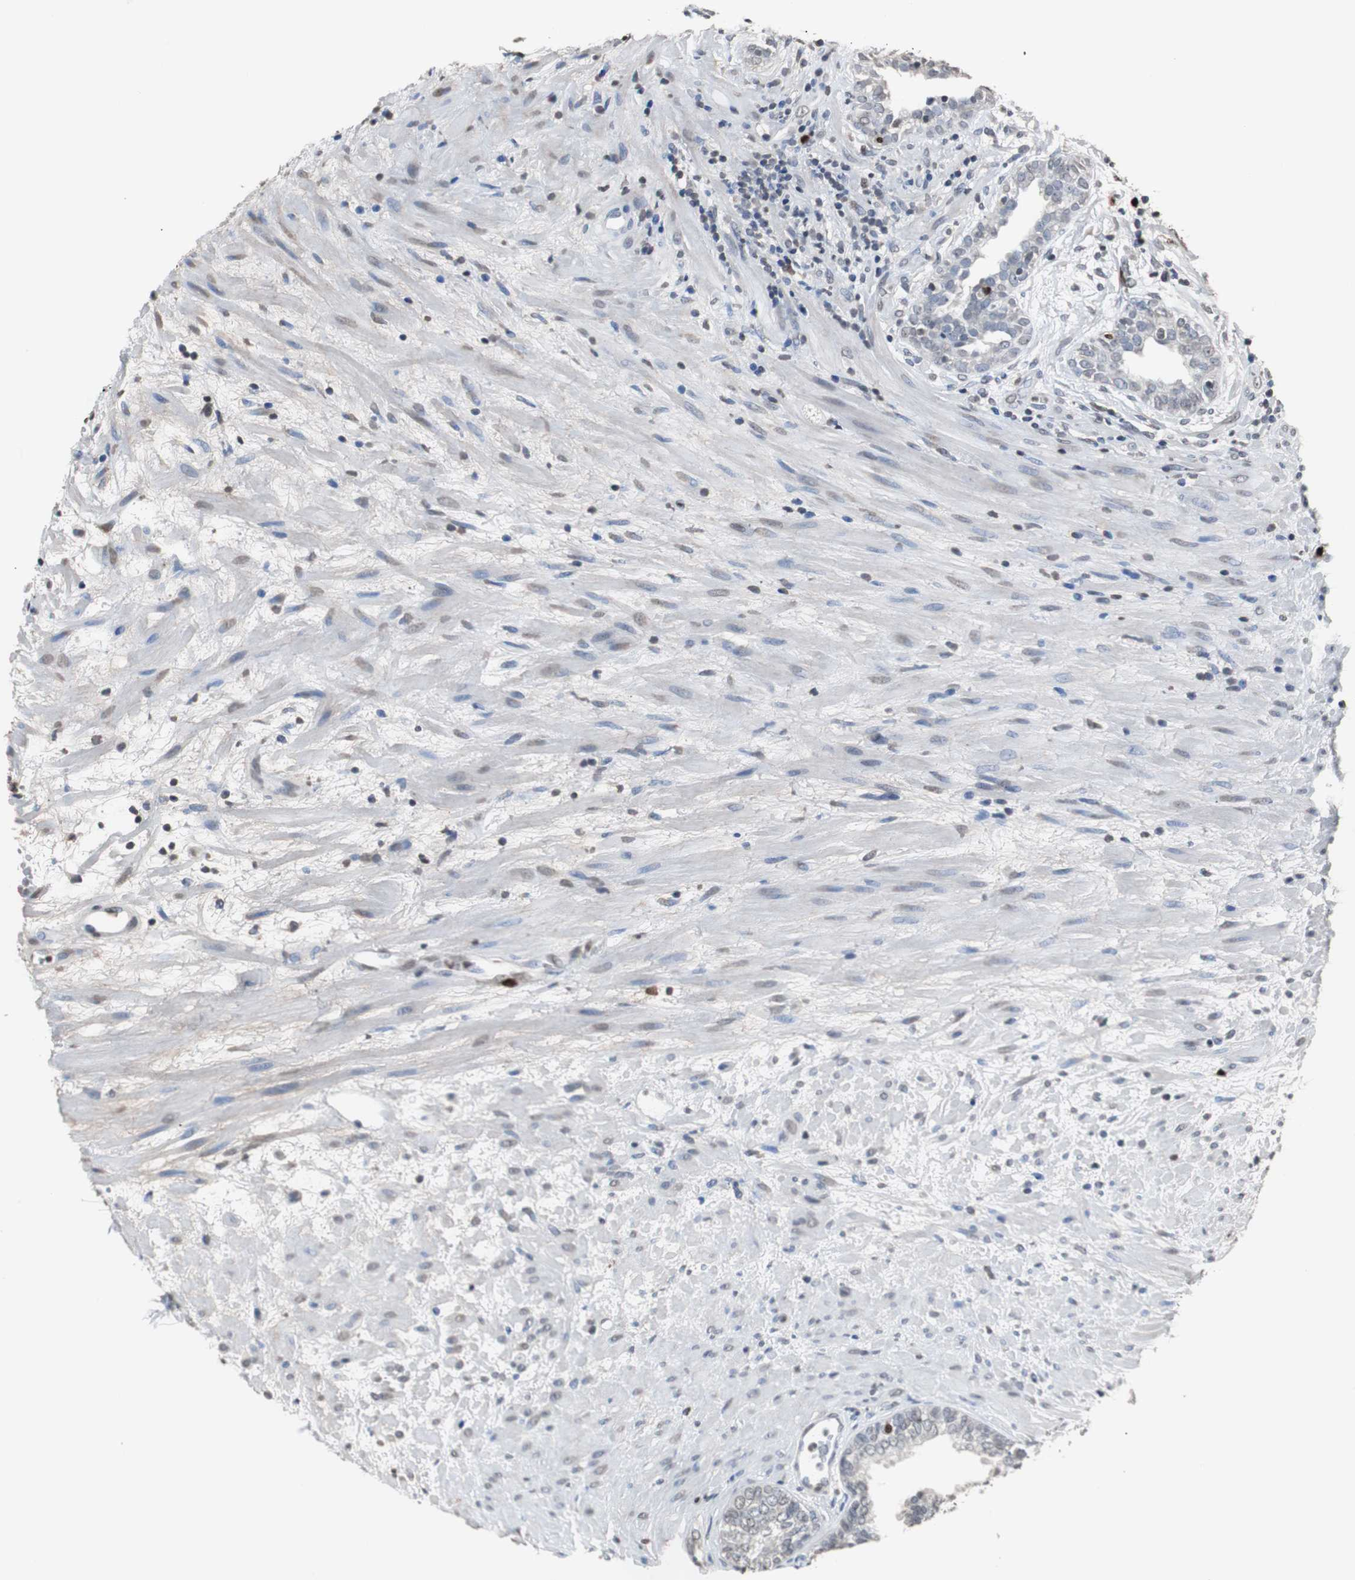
{"staining": {"intensity": "strong", "quantity": "<25%", "location": "nuclear"}, "tissue": "prostate", "cell_type": "Glandular cells", "image_type": "normal", "snomed": [{"axis": "morphology", "description": "Normal tissue, NOS"}, {"axis": "topography", "description": "Prostate"}], "caption": "Benign prostate reveals strong nuclear staining in about <25% of glandular cells, visualized by immunohistochemistry. The staining was performed using DAB (3,3'-diaminobenzidine) to visualize the protein expression in brown, while the nuclei were stained in blue with hematoxylin (Magnification: 20x).", "gene": "TOP2A", "patient": {"sex": "male", "age": 76}}